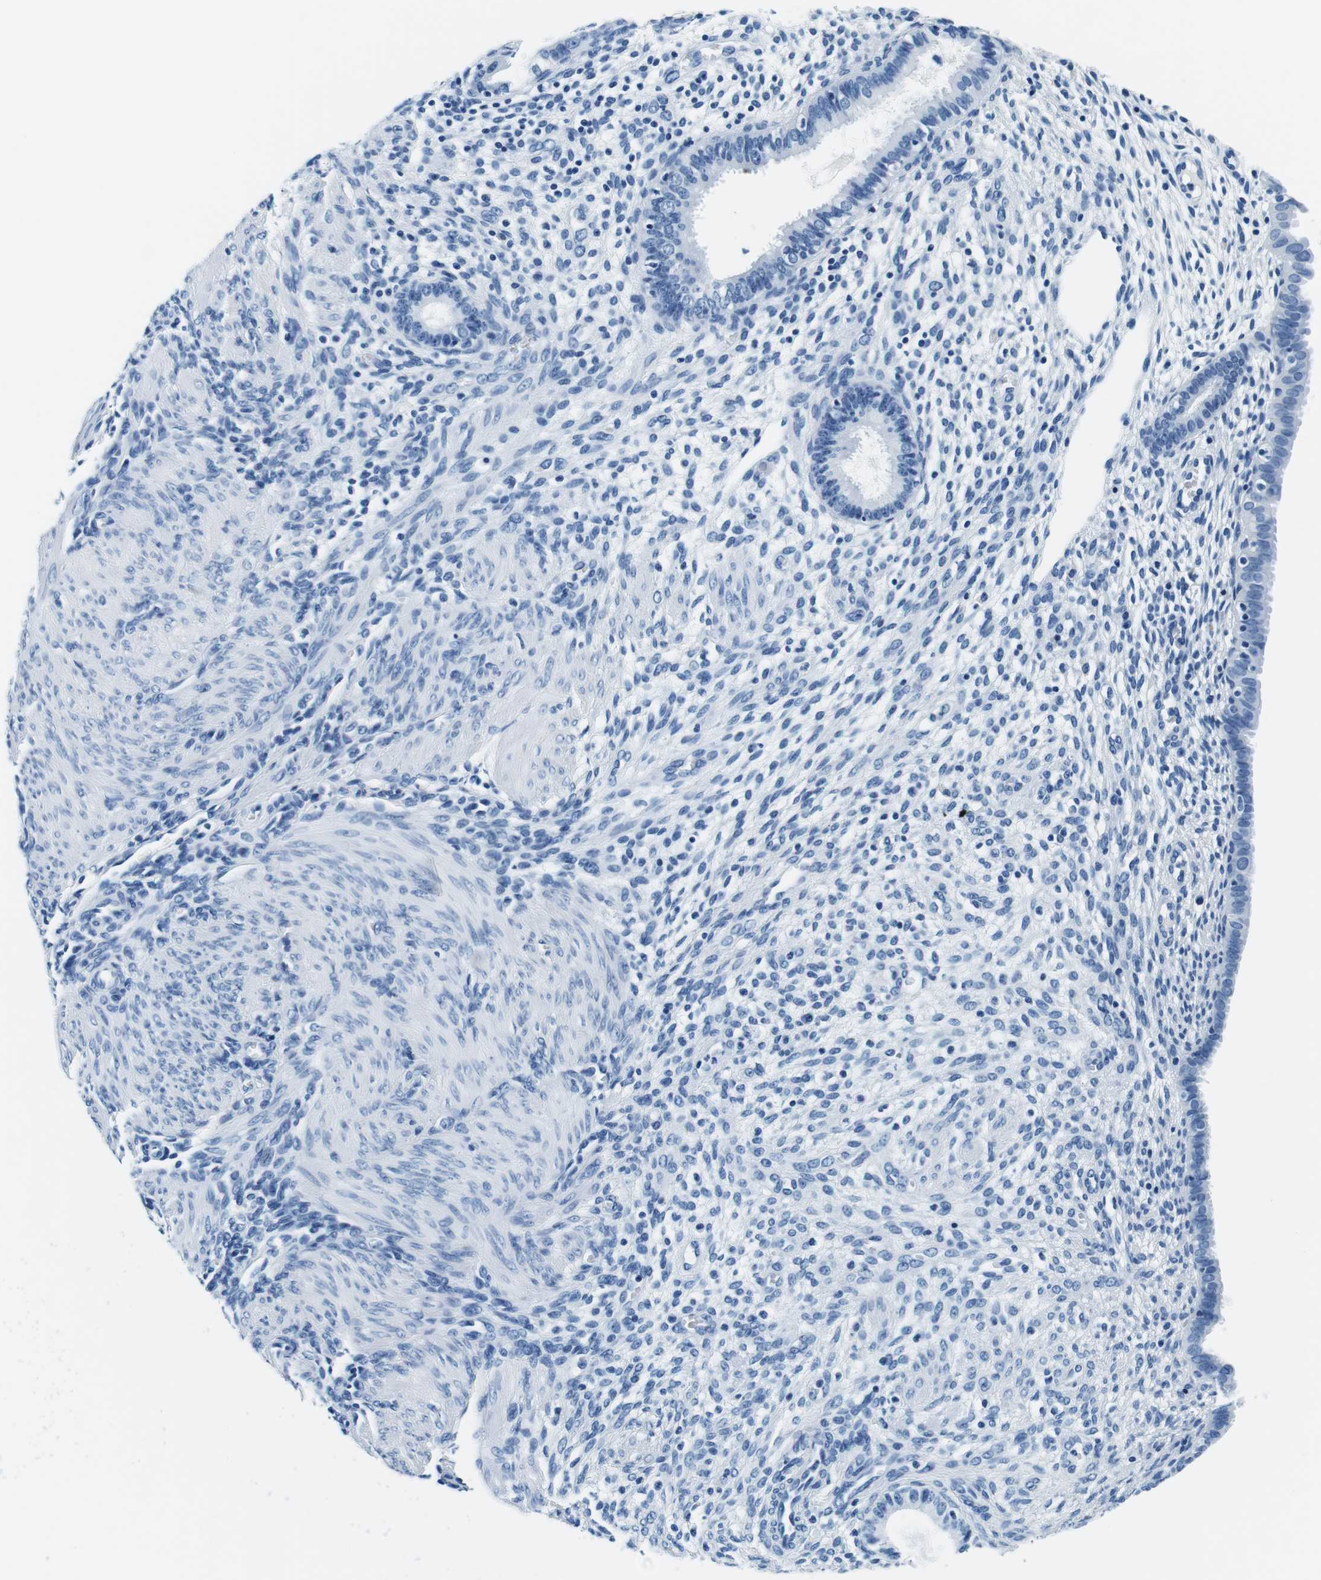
{"staining": {"intensity": "negative", "quantity": "none", "location": "none"}, "tissue": "endometrium", "cell_type": "Cells in endometrial stroma", "image_type": "normal", "snomed": [{"axis": "morphology", "description": "Normal tissue, NOS"}, {"axis": "topography", "description": "Endometrium"}], "caption": "Cells in endometrial stroma show no significant protein positivity in benign endometrium. Nuclei are stained in blue.", "gene": "ELANE", "patient": {"sex": "female", "age": 72}}